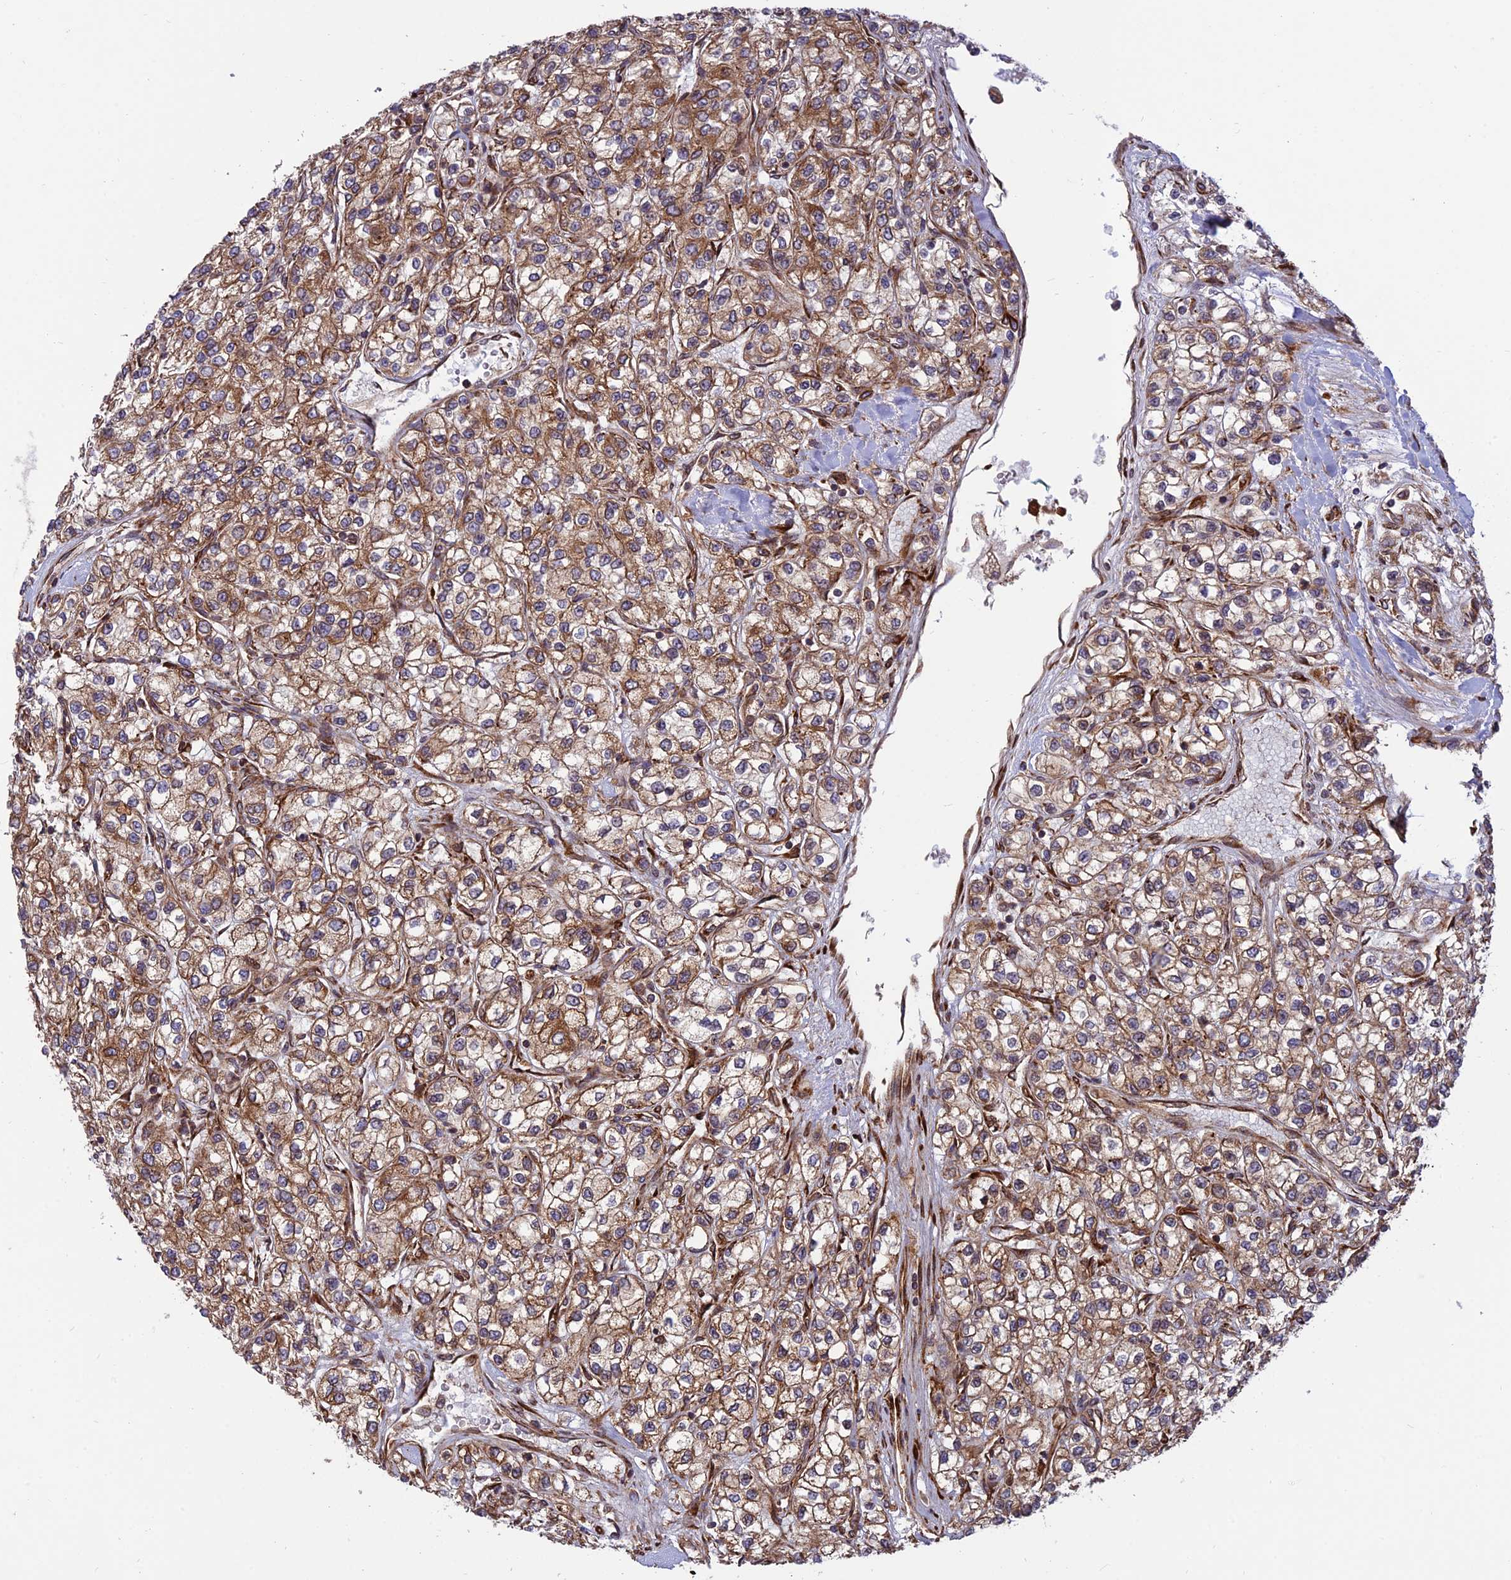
{"staining": {"intensity": "moderate", "quantity": ">75%", "location": "cytoplasmic/membranous"}, "tissue": "renal cancer", "cell_type": "Tumor cells", "image_type": "cancer", "snomed": [{"axis": "morphology", "description": "Adenocarcinoma, NOS"}, {"axis": "topography", "description": "Kidney"}], "caption": "About >75% of tumor cells in renal adenocarcinoma demonstrate moderate cytoplasmic/membranous protein staining as visualized by brown immunohistochemical staining.", "gene": "CRTAP", "patient": {"sex": "male", "age": 80}}